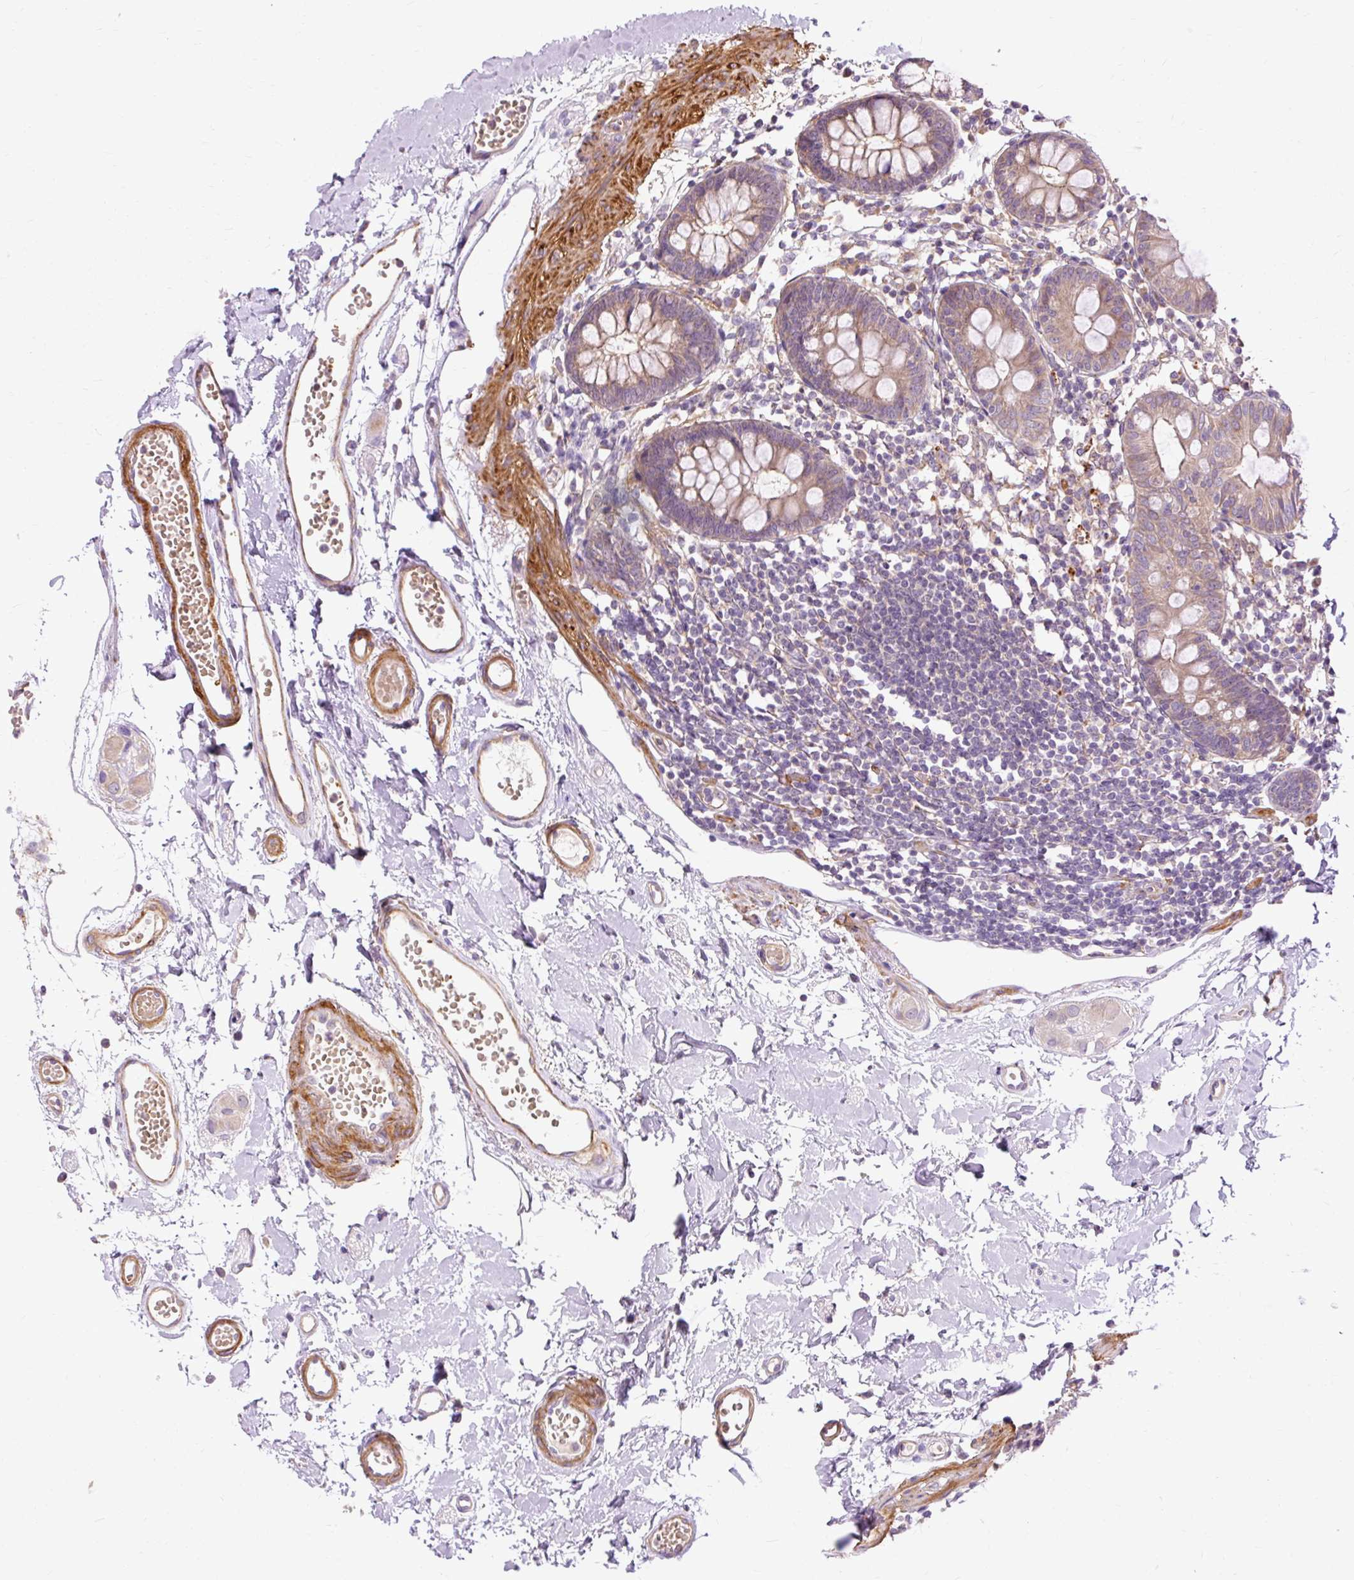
{"staining": {"intensity": "moderate", "quantity": ">75%", "location": "cytoplasmic/membranous"}, "tissue": "colon", "cell_type": "Endothelial cells", "image_type": "normal", "snomed": [{"axis": "morphology", "description": "Normal tissue, NOS"}, {"axis": "topography", "description": "Colon"}], "caption": "Immunohistochemical staining of unremarkable human colon displays moderate cytoplasmic/membranous protein staining in approximately >75% of endothelial cells.", "gene": "RIPOR3", "patient": {"sex": "female", "age": 84}}